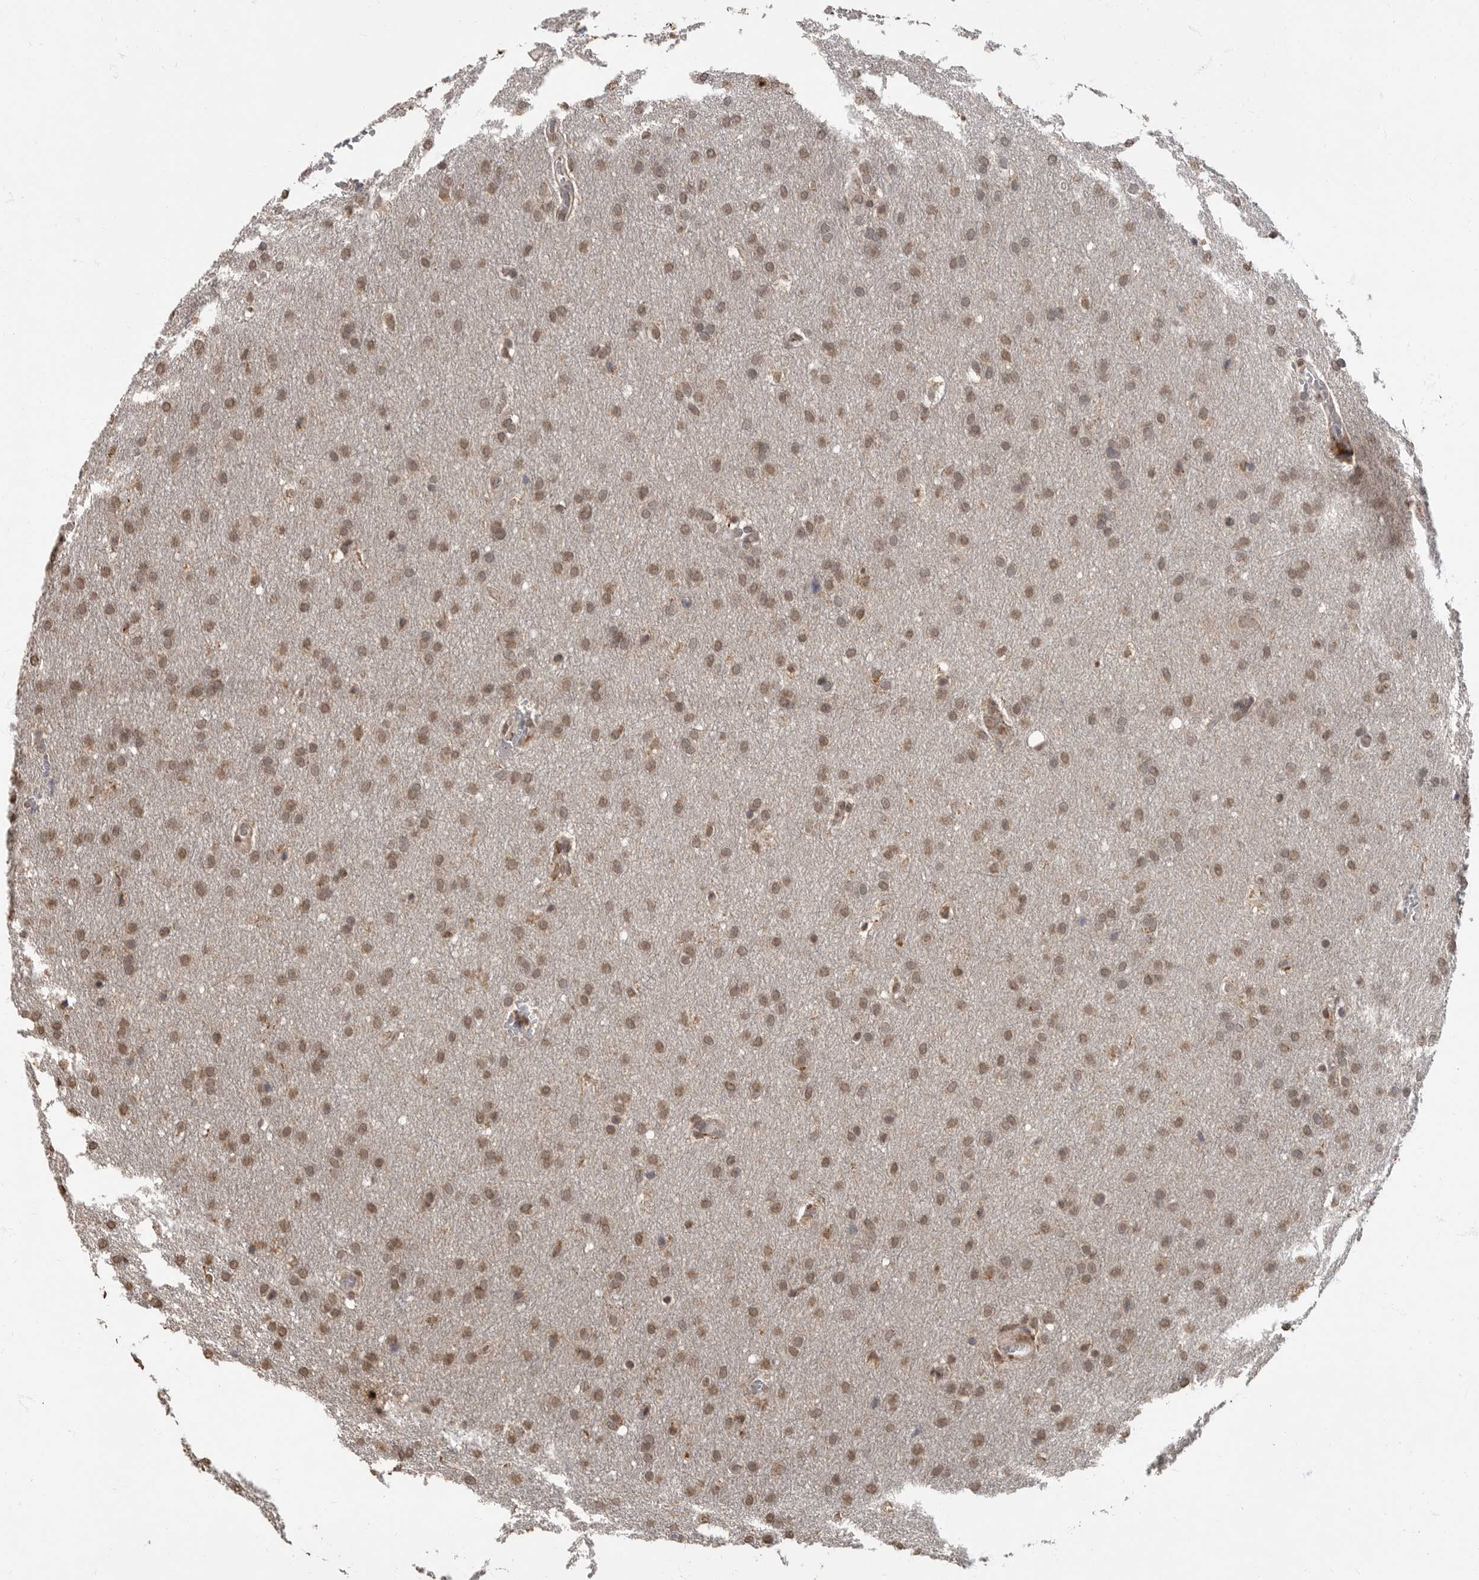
{"staining": {"intensity": "moderate", "quantity": ">75%", "location": "nuclear"}, "tissue": "glioma", "cell_type": "Tumor cells", "image_type": "cancer", "snomed": [{"axis": "morphology", "description": "Glioma, malignant, Low grade"}, {"axis": "topography", "description": "Brain"}], "caption": "A photomicrograph showing moderate nuclear staining in approximately >75% of tumor cells in glioma, as visualized by brown immunohistochemical staining.", "gene": "MAFG", "patient": {"sex": "female", "age": 37}}